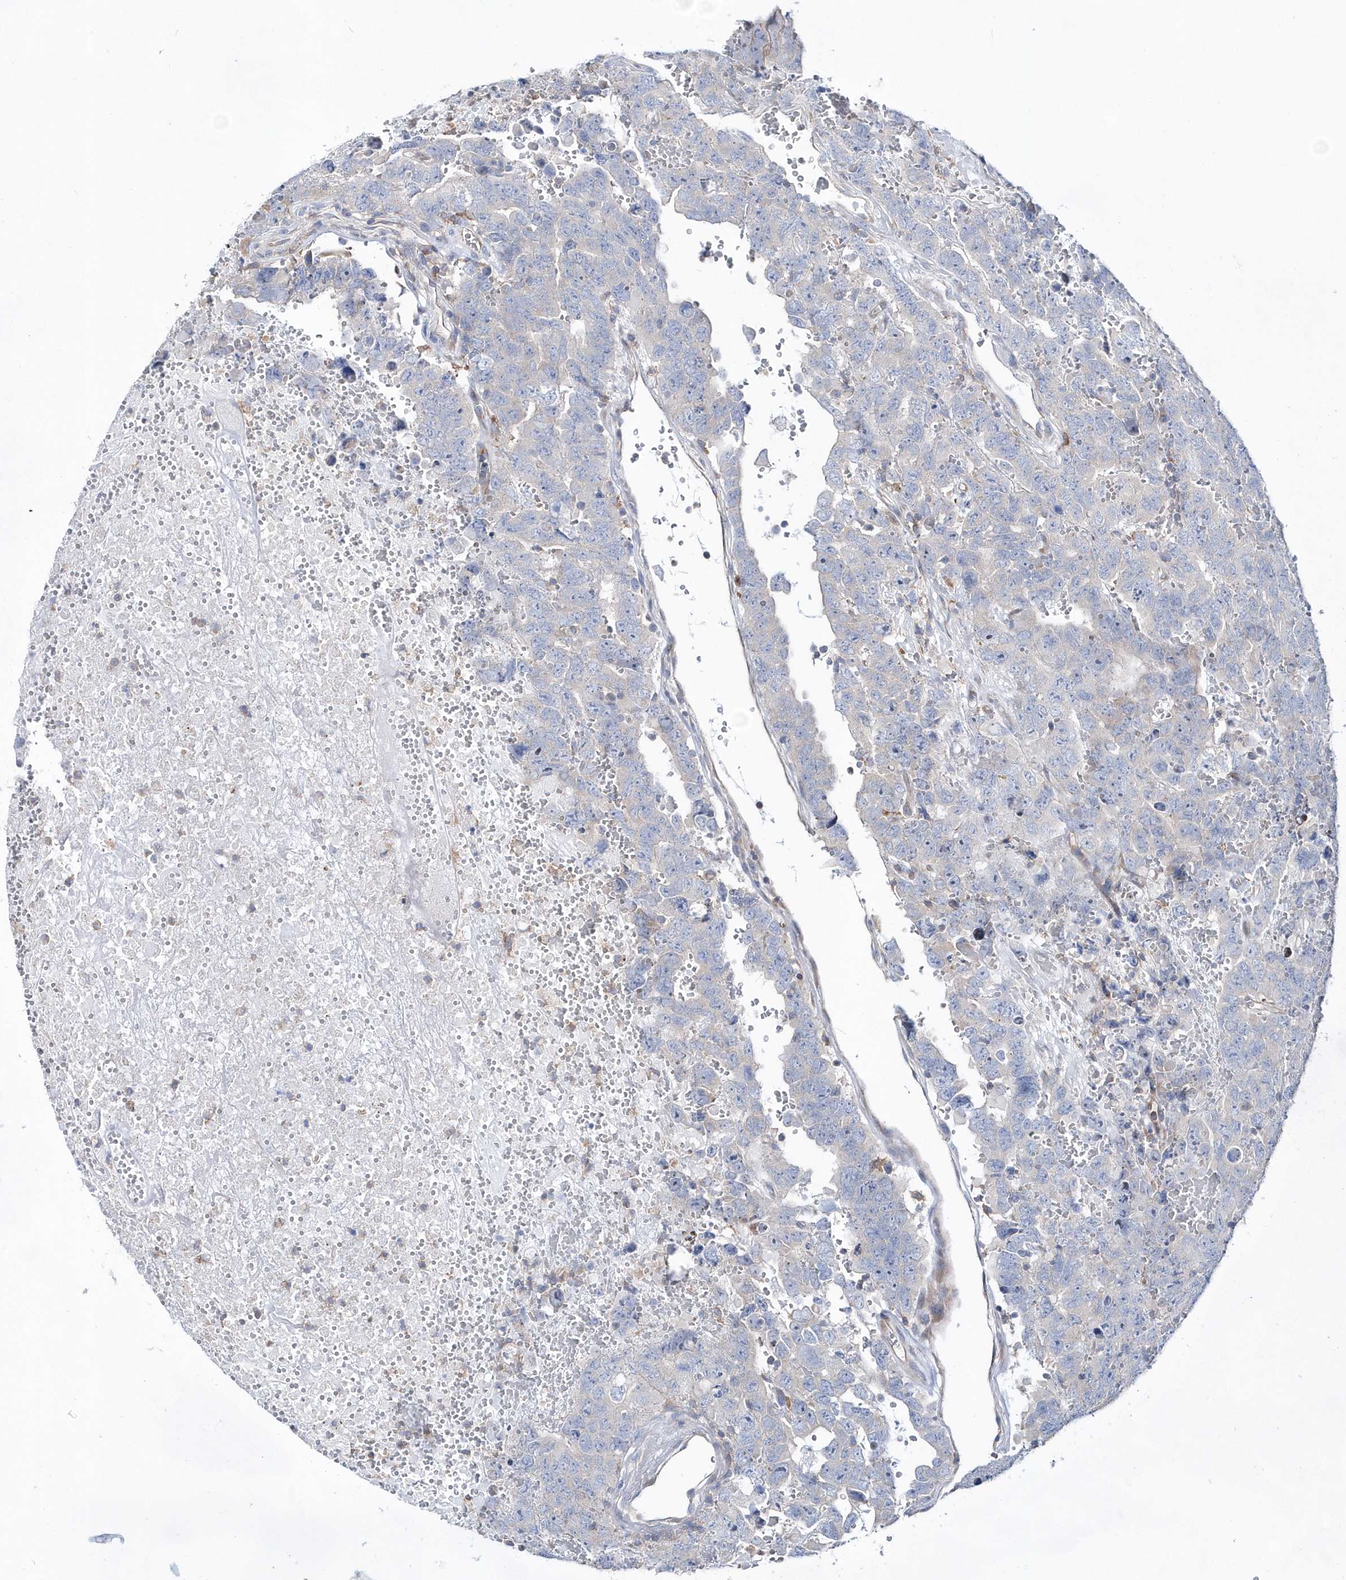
{"staining": {"intensity": "negative", "quantity": "none", "location": "none"}, "tissue": "testis cancer", "cell_type": "Tumor cells", "image_type": "cancer", "snomed": [{"axis": "morphology", "description": "Carcinoma, Embryonal, NOS"}, {"axis": "topography", "description": "Testis"}], "caption": "Tumor cells show no significant protein positivity in testis embryonal carcinoma.", "gene": "BDH2", "patient": {"sex": "male", "age": 45}}